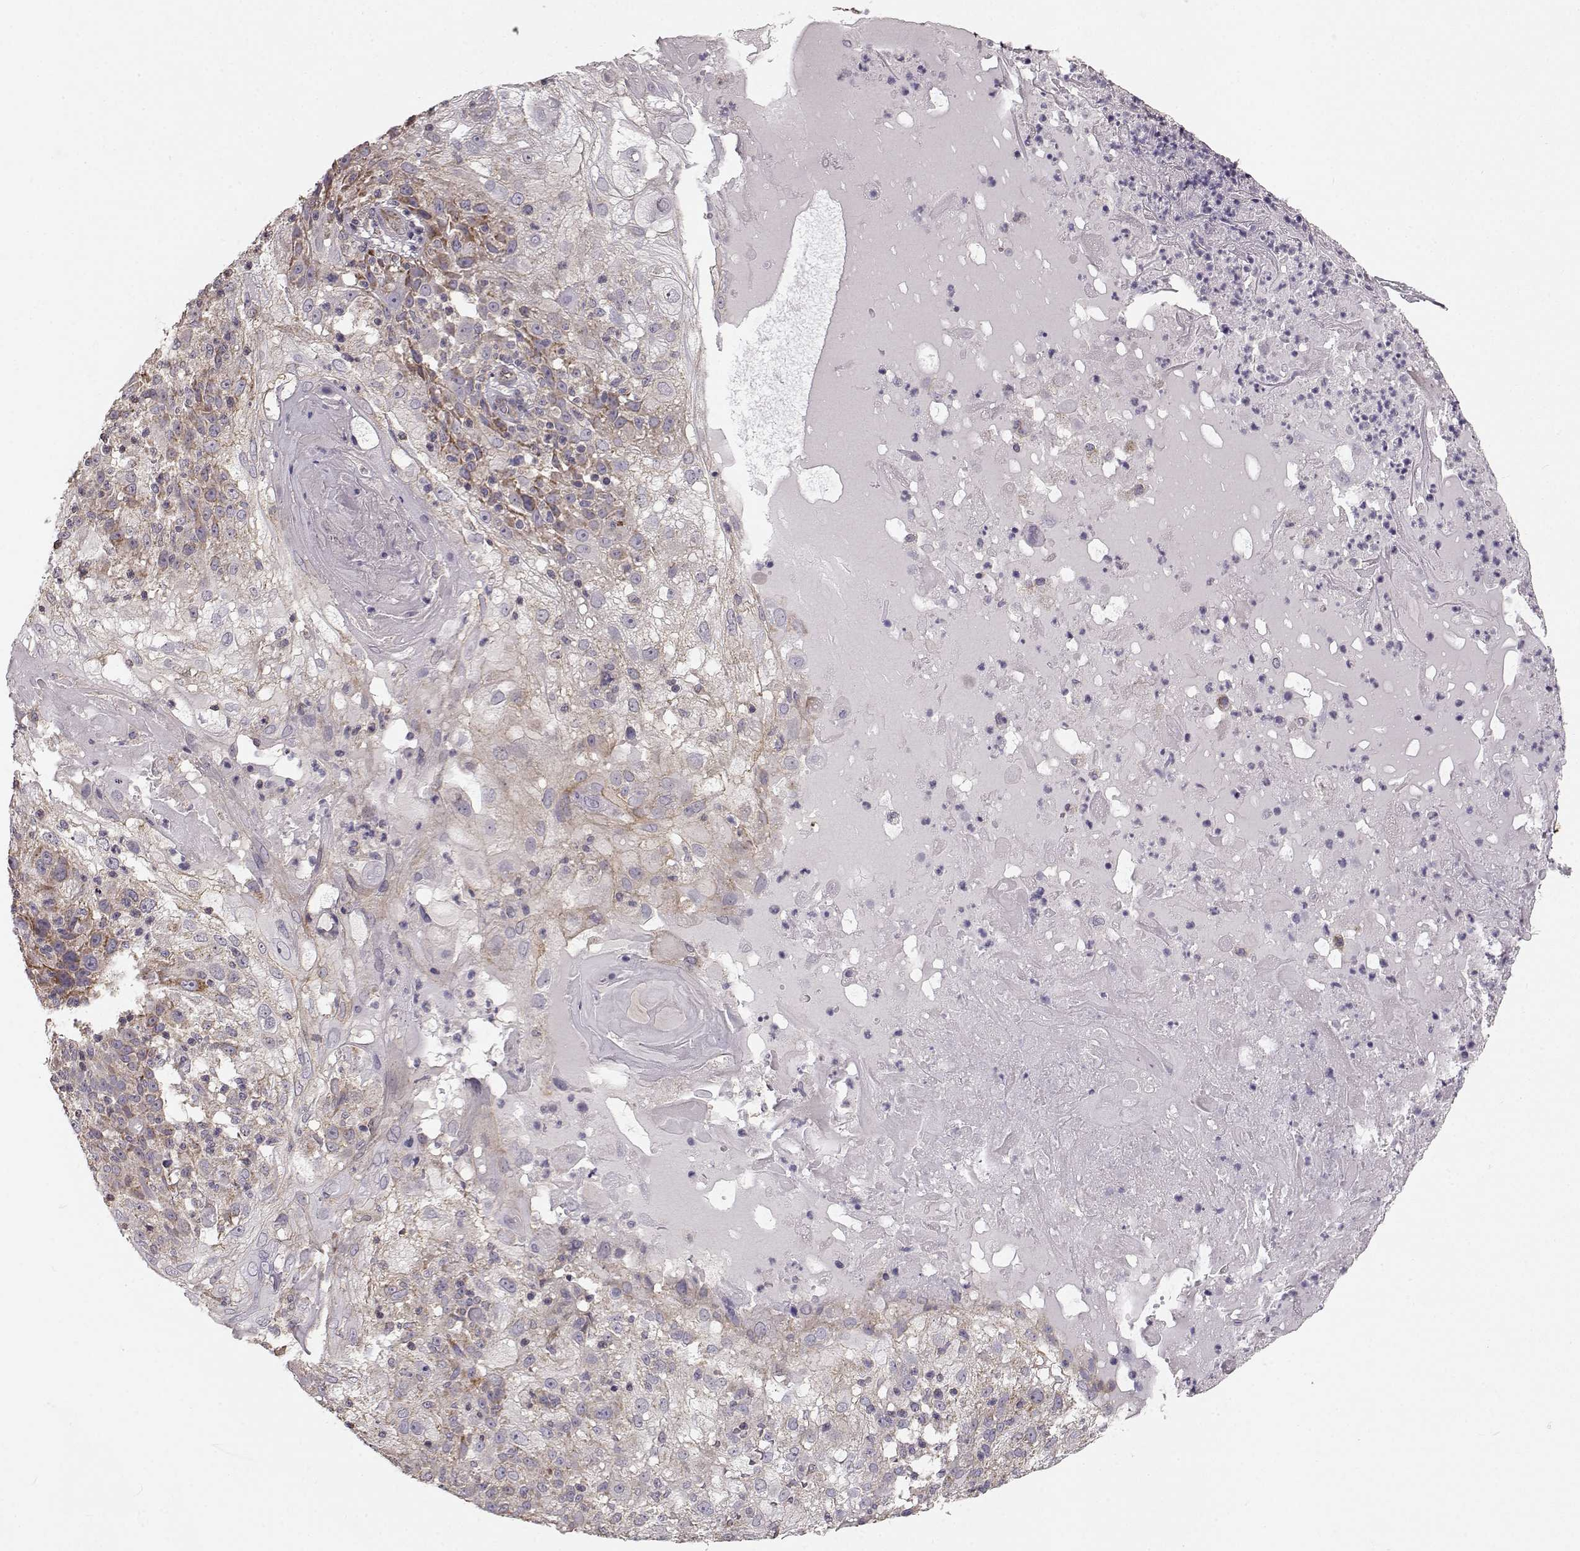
{"staining": {"intensity": "weak", "quantity": "<25%", "location": "cytoplasmic/membranous"}, "tissue": "skin cancer", "cell_type": "Tumor cells", "image_type": "cancer", "snomed": [{"axis": "morphology", "description": "Normal tissue, NOS"}, {"axis": "morphology", "description": "Squamous cell carcinoma, NOS"}, {"axis": "topography", "description": "Skin"}], "caption": "A high-resolution image shows immunohistochemistry (IHC) staining of skin squamous cell carcinoma, which demonstrates no significant staining in tumor cells.", "gene": "ERBB3", "patient": {"sex": "female", "age": 83}}